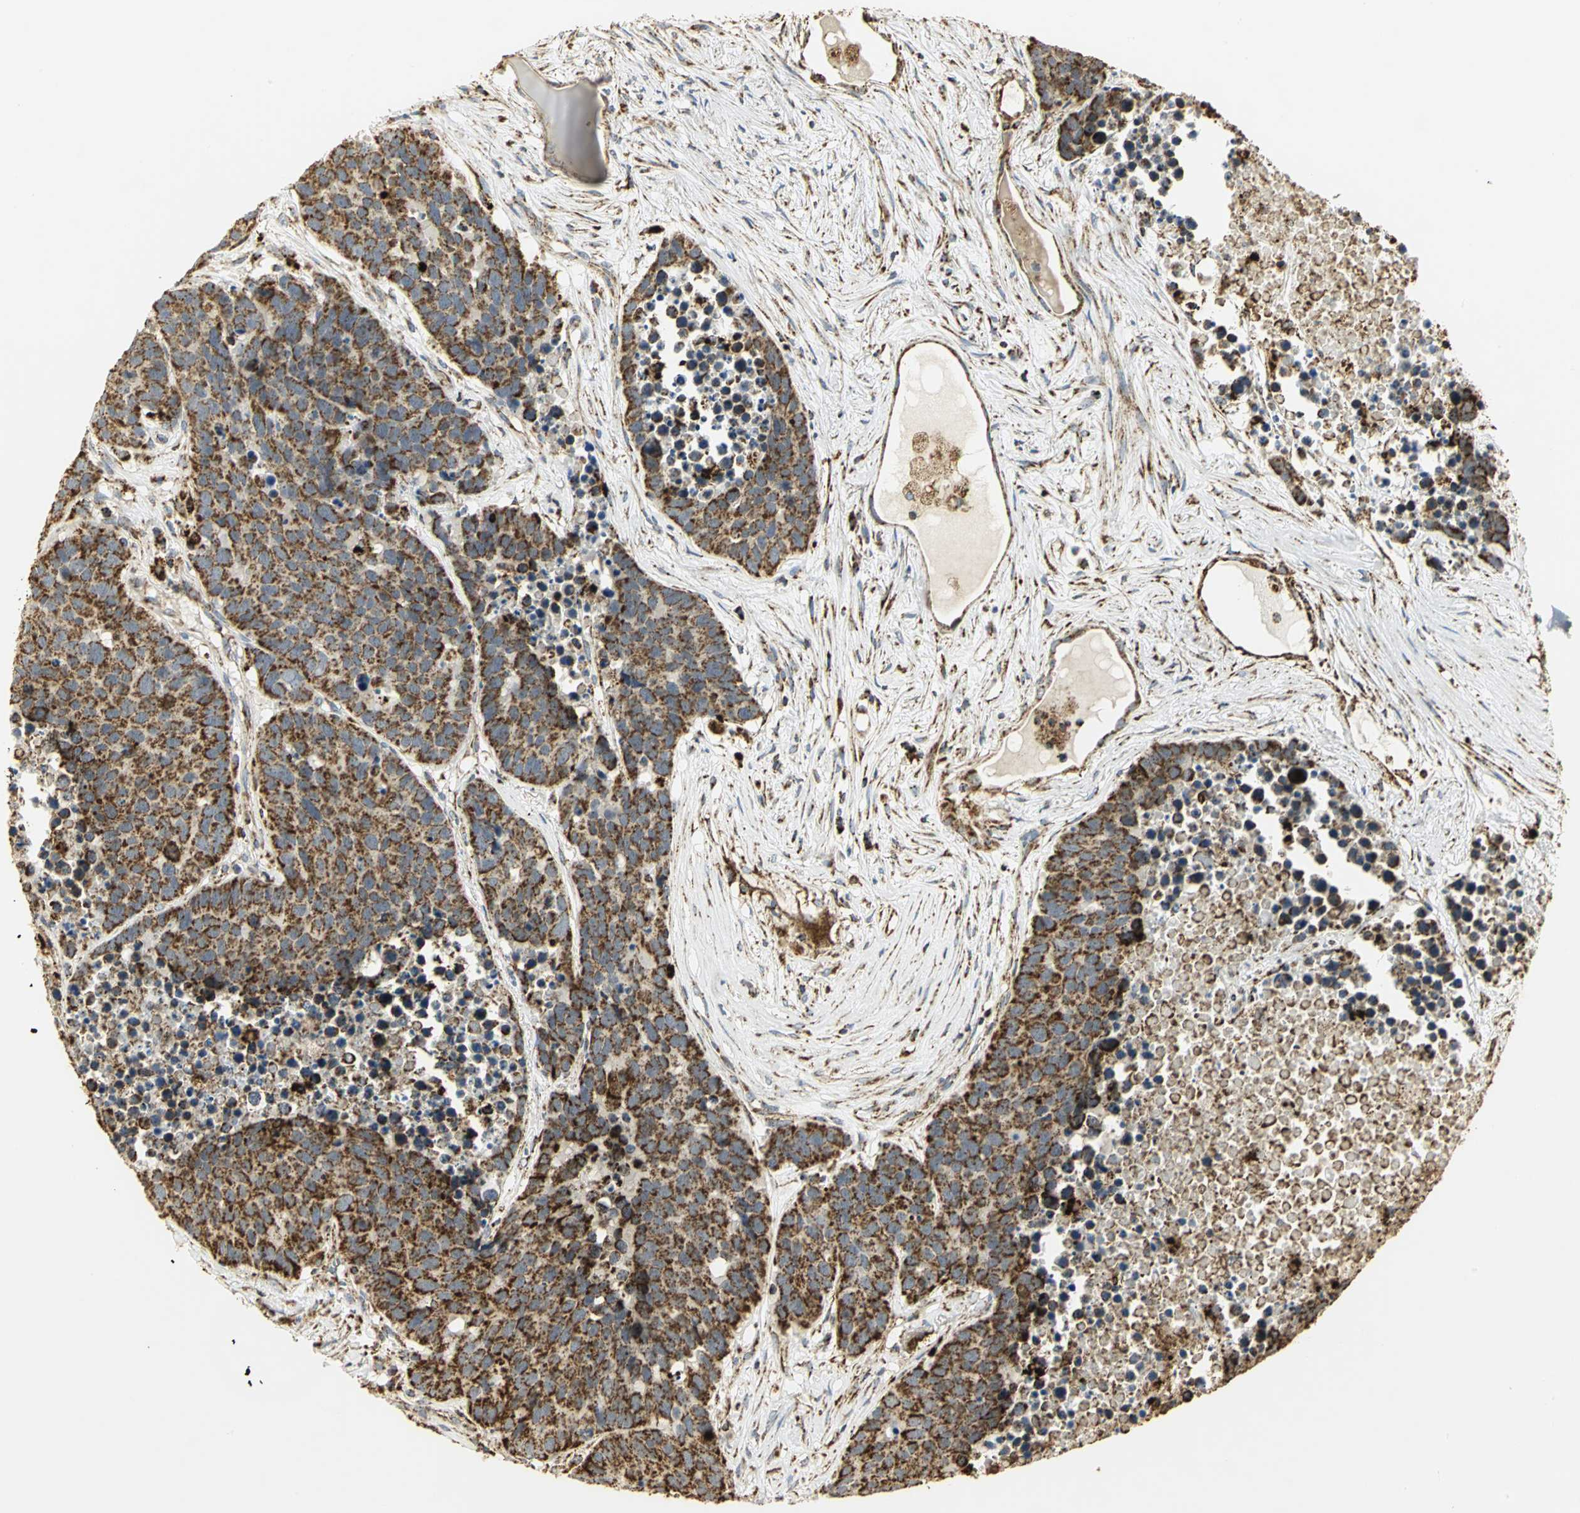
{"staining": {"intensity": "strong", "quantity": ">75%", "location": "cytoplasmic/membranous"}, "tissue": "carcinoid", "cell_type": "Tumor cells", "image_type": "cancer", "snomed": [{"axis": "morphology", "description": "Carcinoid, malignant, NOS"}, {"axis": "topography", "description": "Lung"}], "caption": "Carcinoid (malignant) stained for a protein (brown) displays strong cytoplasmic/membranous positive positivity in approximately >75% of tumor cells.", "gene": "VDAC1", "patient": {"sex": "male", "age": 60}}